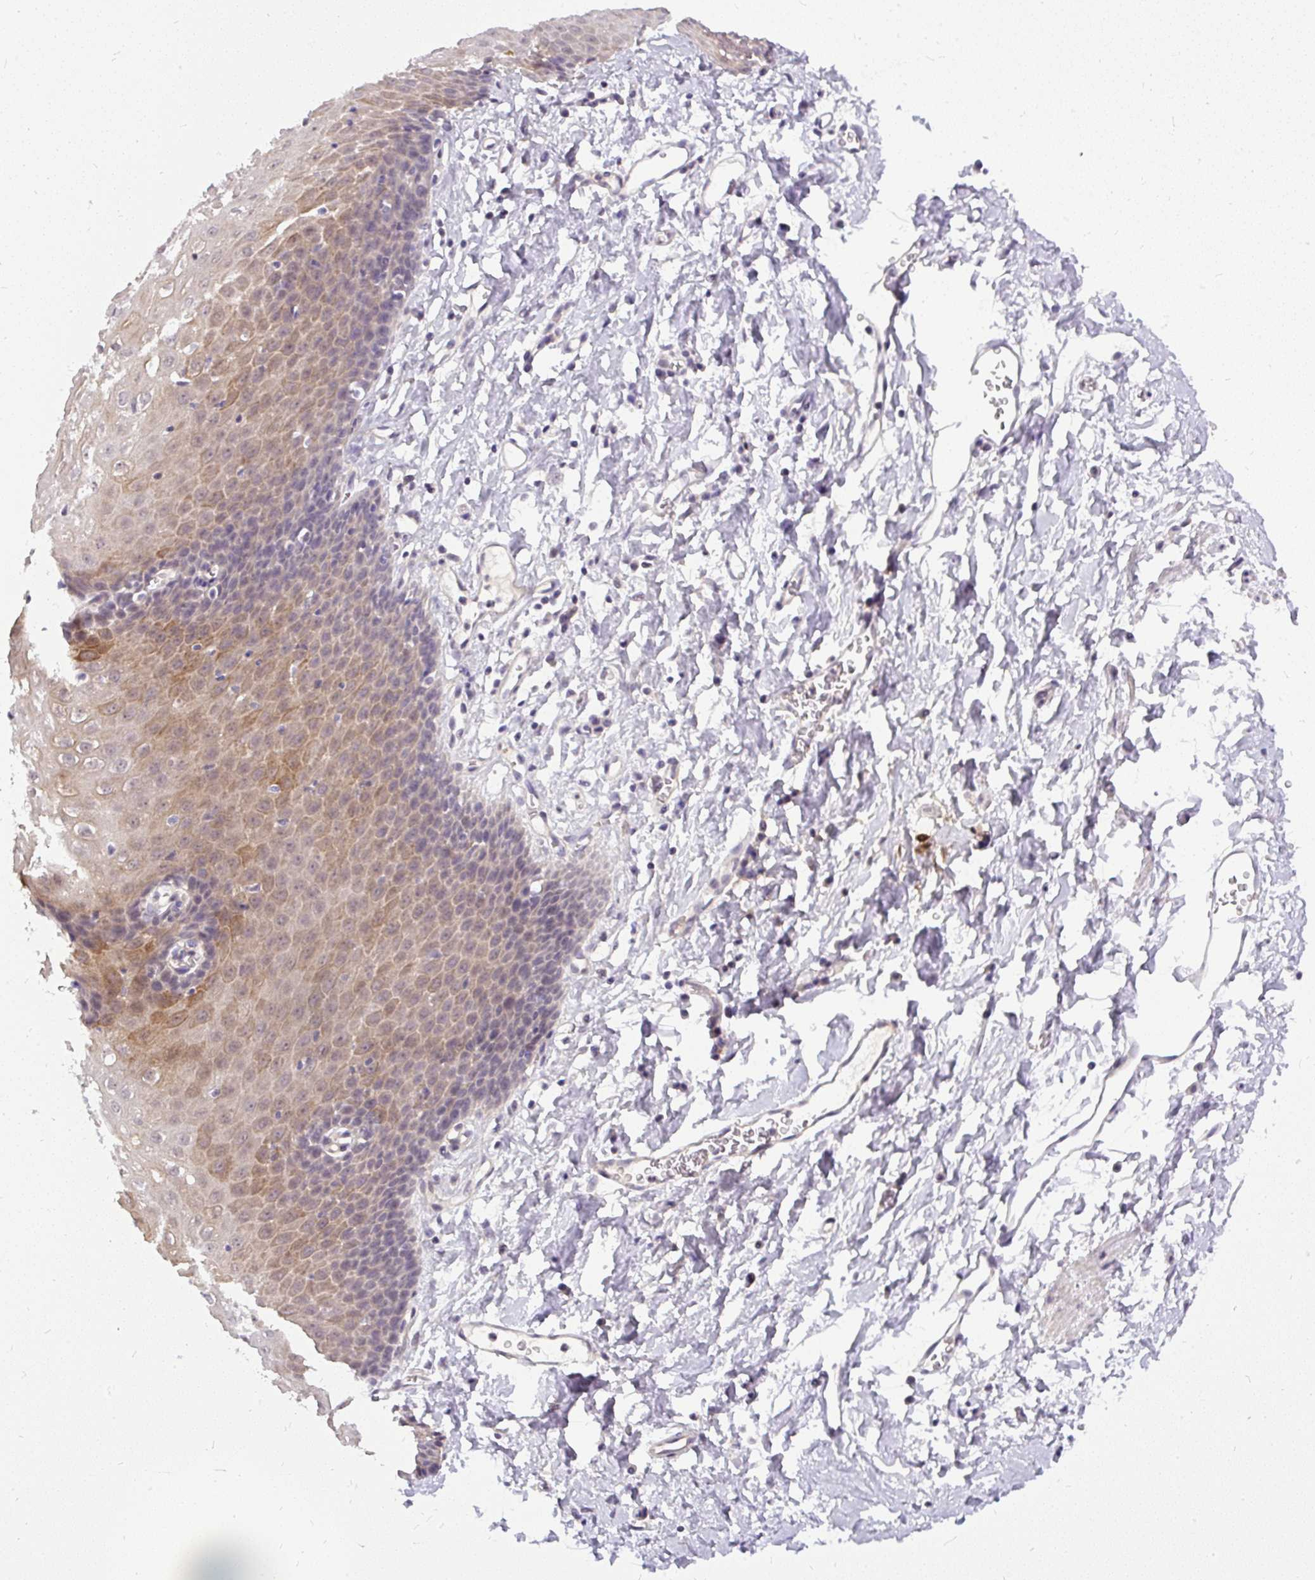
{"staining": {"intensity": "strong", "quantity": "<25%", "location": "cytoplasmic/membranous"}, "tissue": "esophagus", "cell_type": "Squamous epithelial cells", "image_type": "normal", "snomed": [{"axis": "morphology", "description": "Normal tissue, NOS"}, {"axis": "topography", "description": "Esophagus"}], "caption": "Squamous epithelial cells demonstrate medium levels of strong cytoplasmic/membranous positivity in about <25% of cells in benign esophagus.", "gene": "FAM117B", "patient": {"sex": "male", "age": 70}}